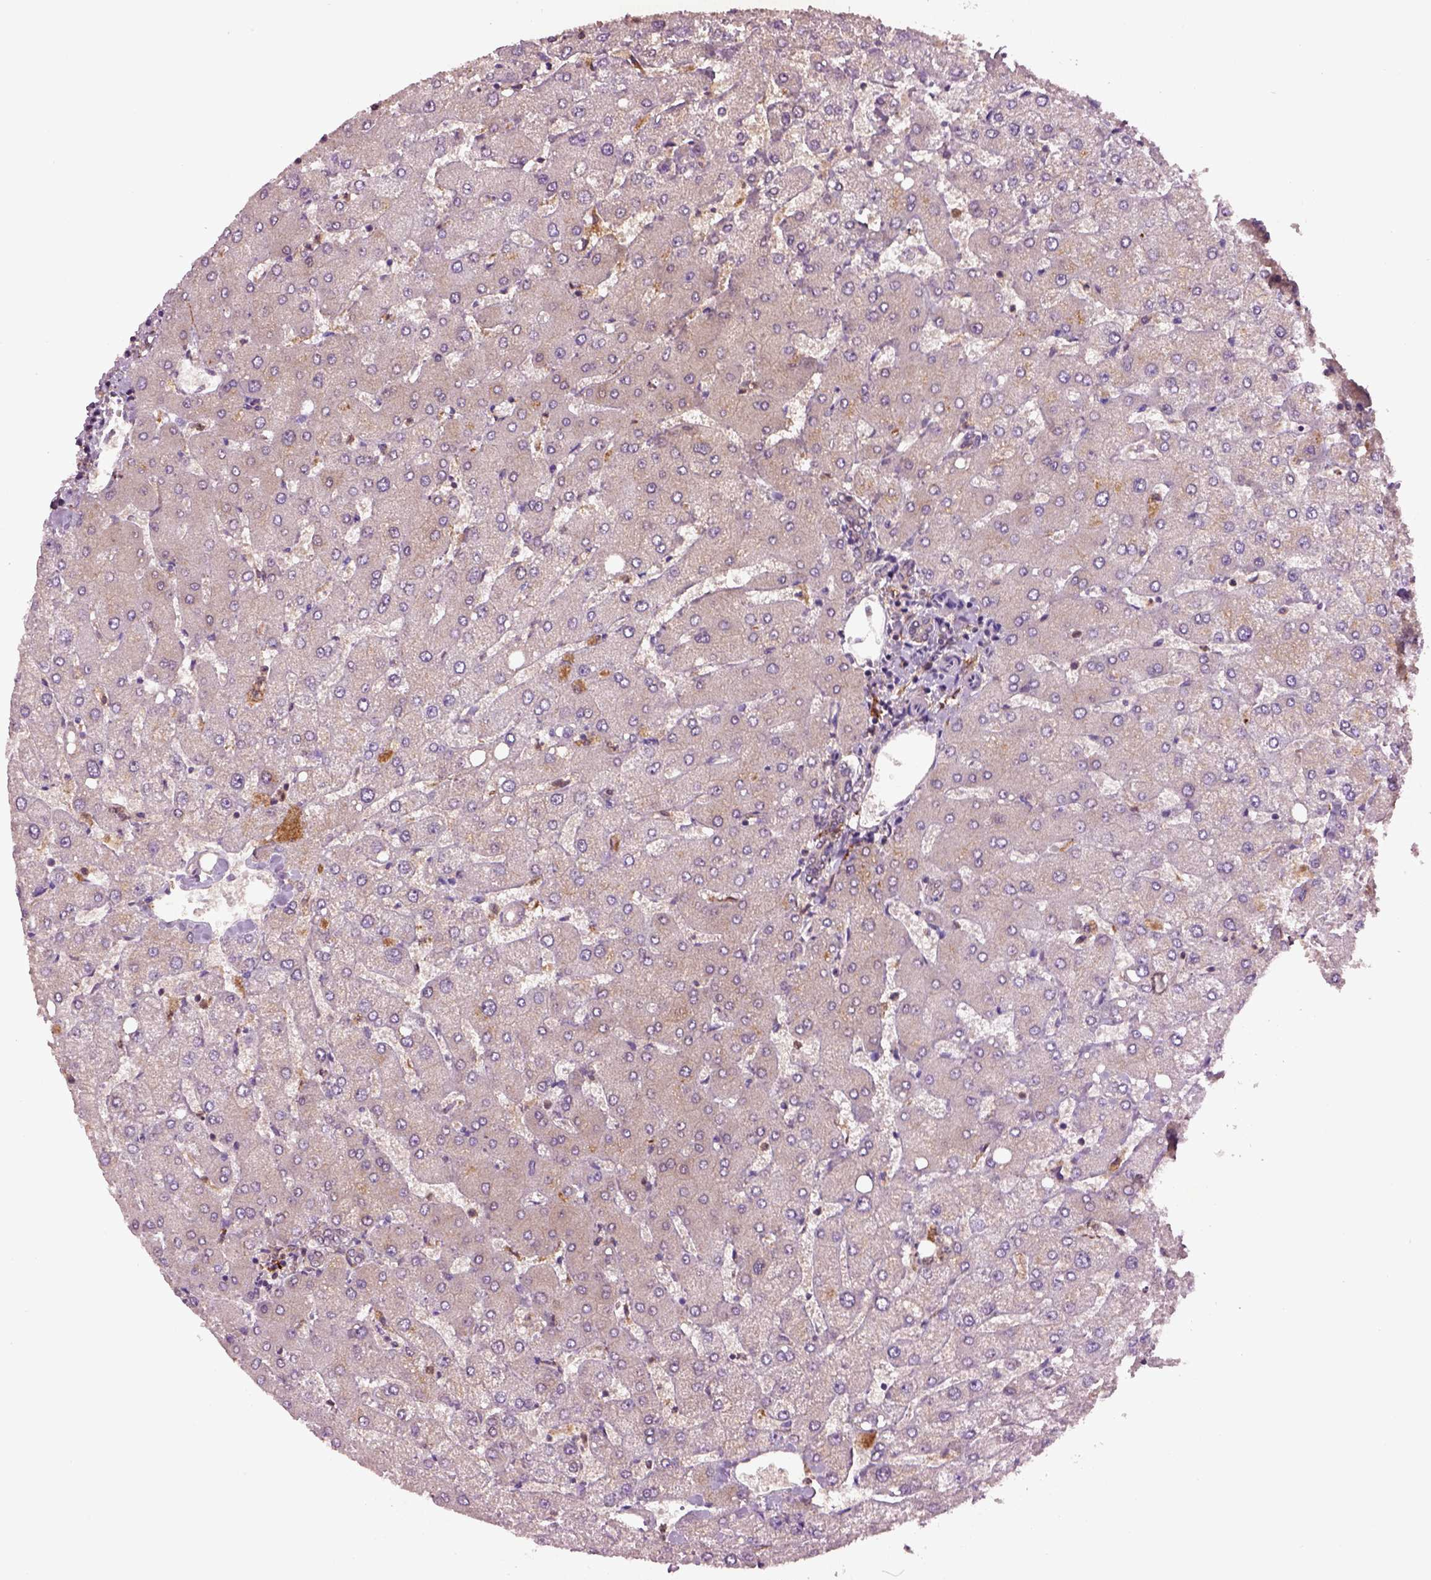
{"staining": {"intensity": "negative", "quantity": "none", "location": "none"}, "tissue": "liver", "cell_type": "Cholangiocytes", "image_type": "normal", "snomed": [{"axis": "morphology", "description": "Normal tissue, NOS"}, {"axis": "topography", "description": "Liver"}], "caption": "Liver stained for a protein using immunohistochemistry (IHC) exhibits no positivity cholangiocytes.", "gene": "MDP1", "patient": {"sex": "female", "age": 54}}